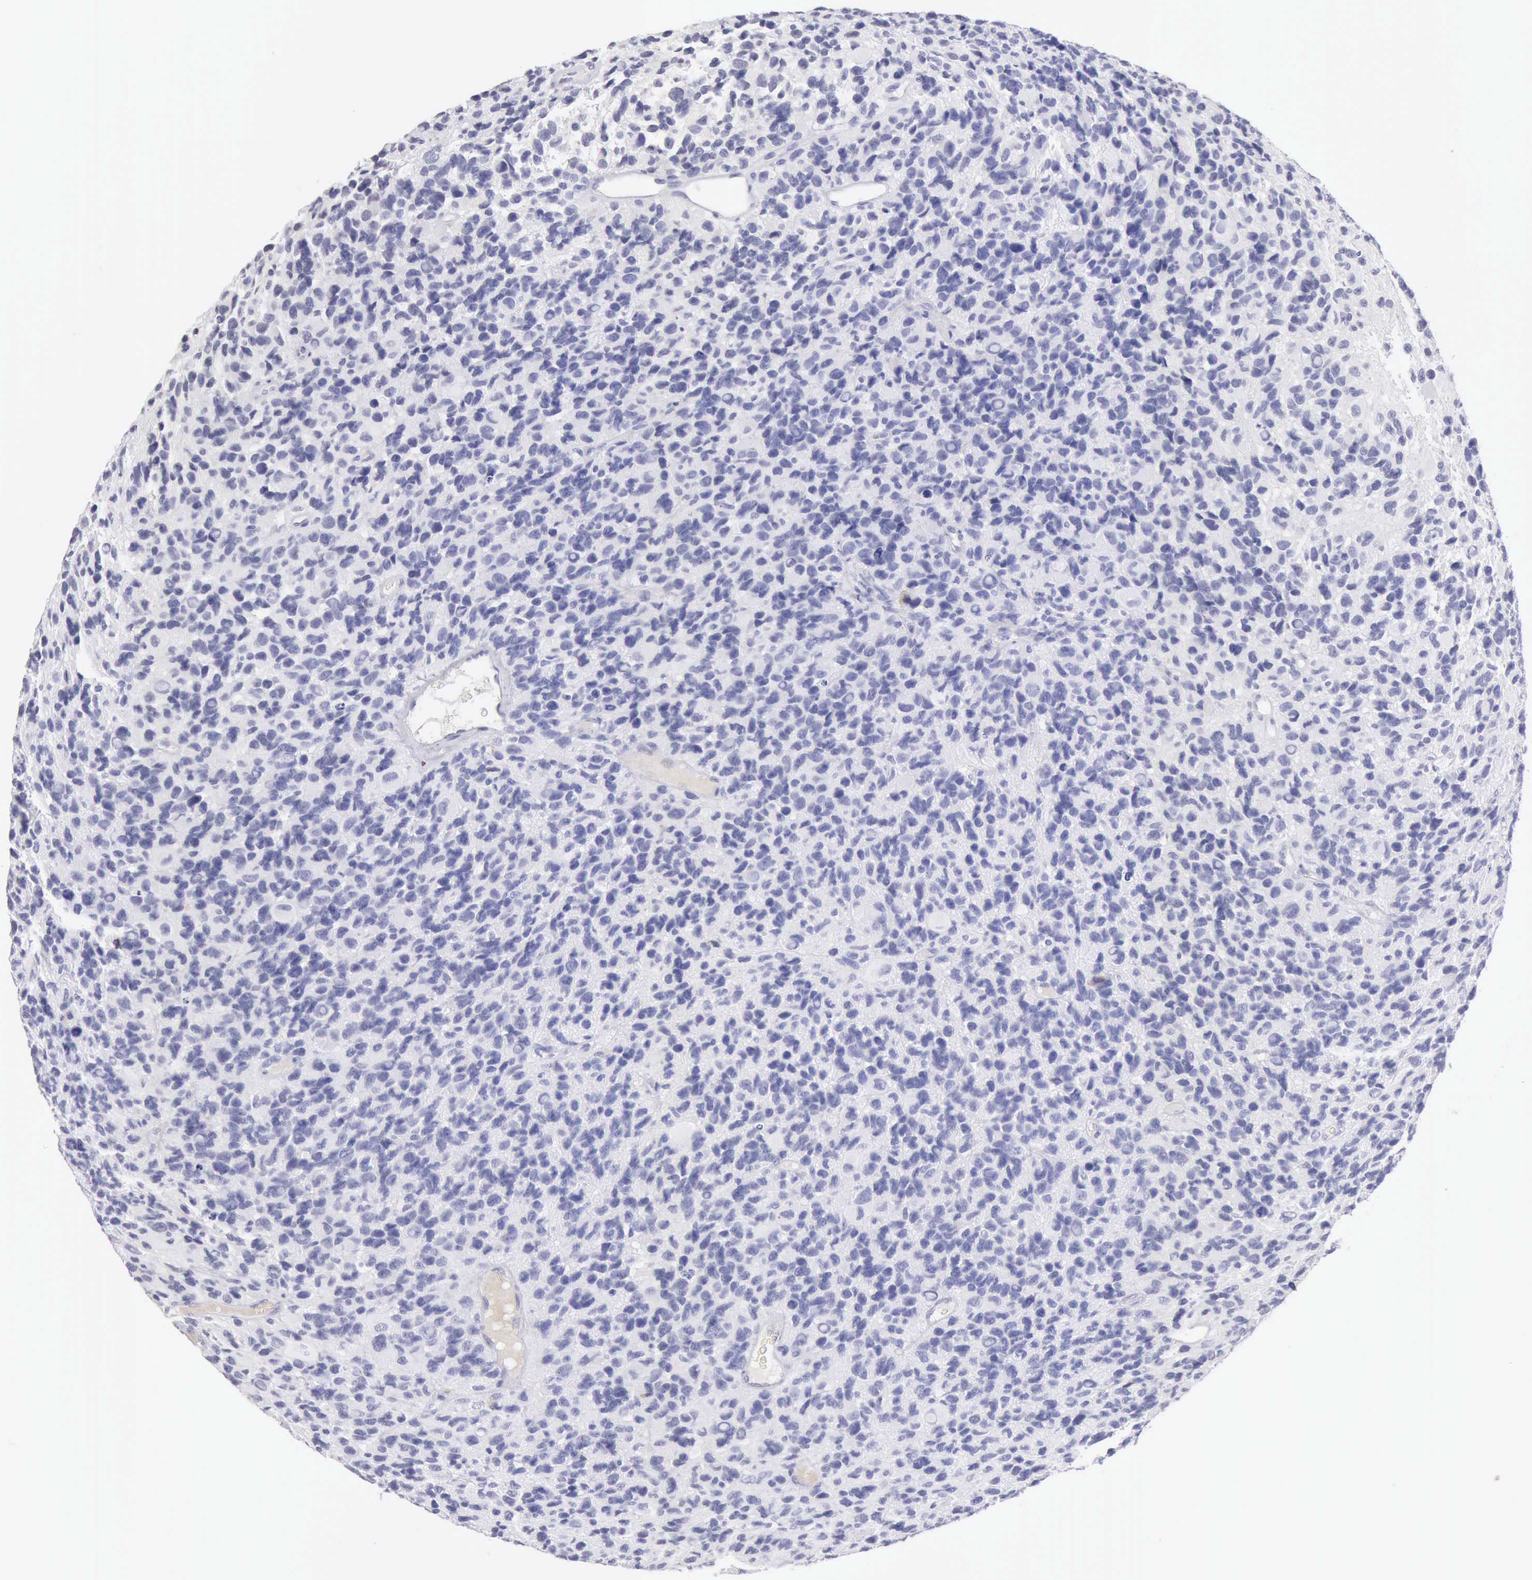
{"staining": {"intensity": "negative", "quantity": "none", "location": "none"}, "tissue": "glioma", "cell_type": "Tumor cells", "image_type": "cancer", "snomed": [{"axis": "morphology", "description": "Glioma, malignant, High grade"}, {"axis": "topography", "description": "Brain"}], "caption": "DAB immunohistochemical staining of human glioma shows no significant expression in tumor cells. Brightfield microscopy of IHC stained with DAB (3,3'-diaminobenzidine) (brown) and hematoxylin (blue), captured at high magnification.", "gene": "RNASE1", "patient": {"sex": "male", "age": 77}}